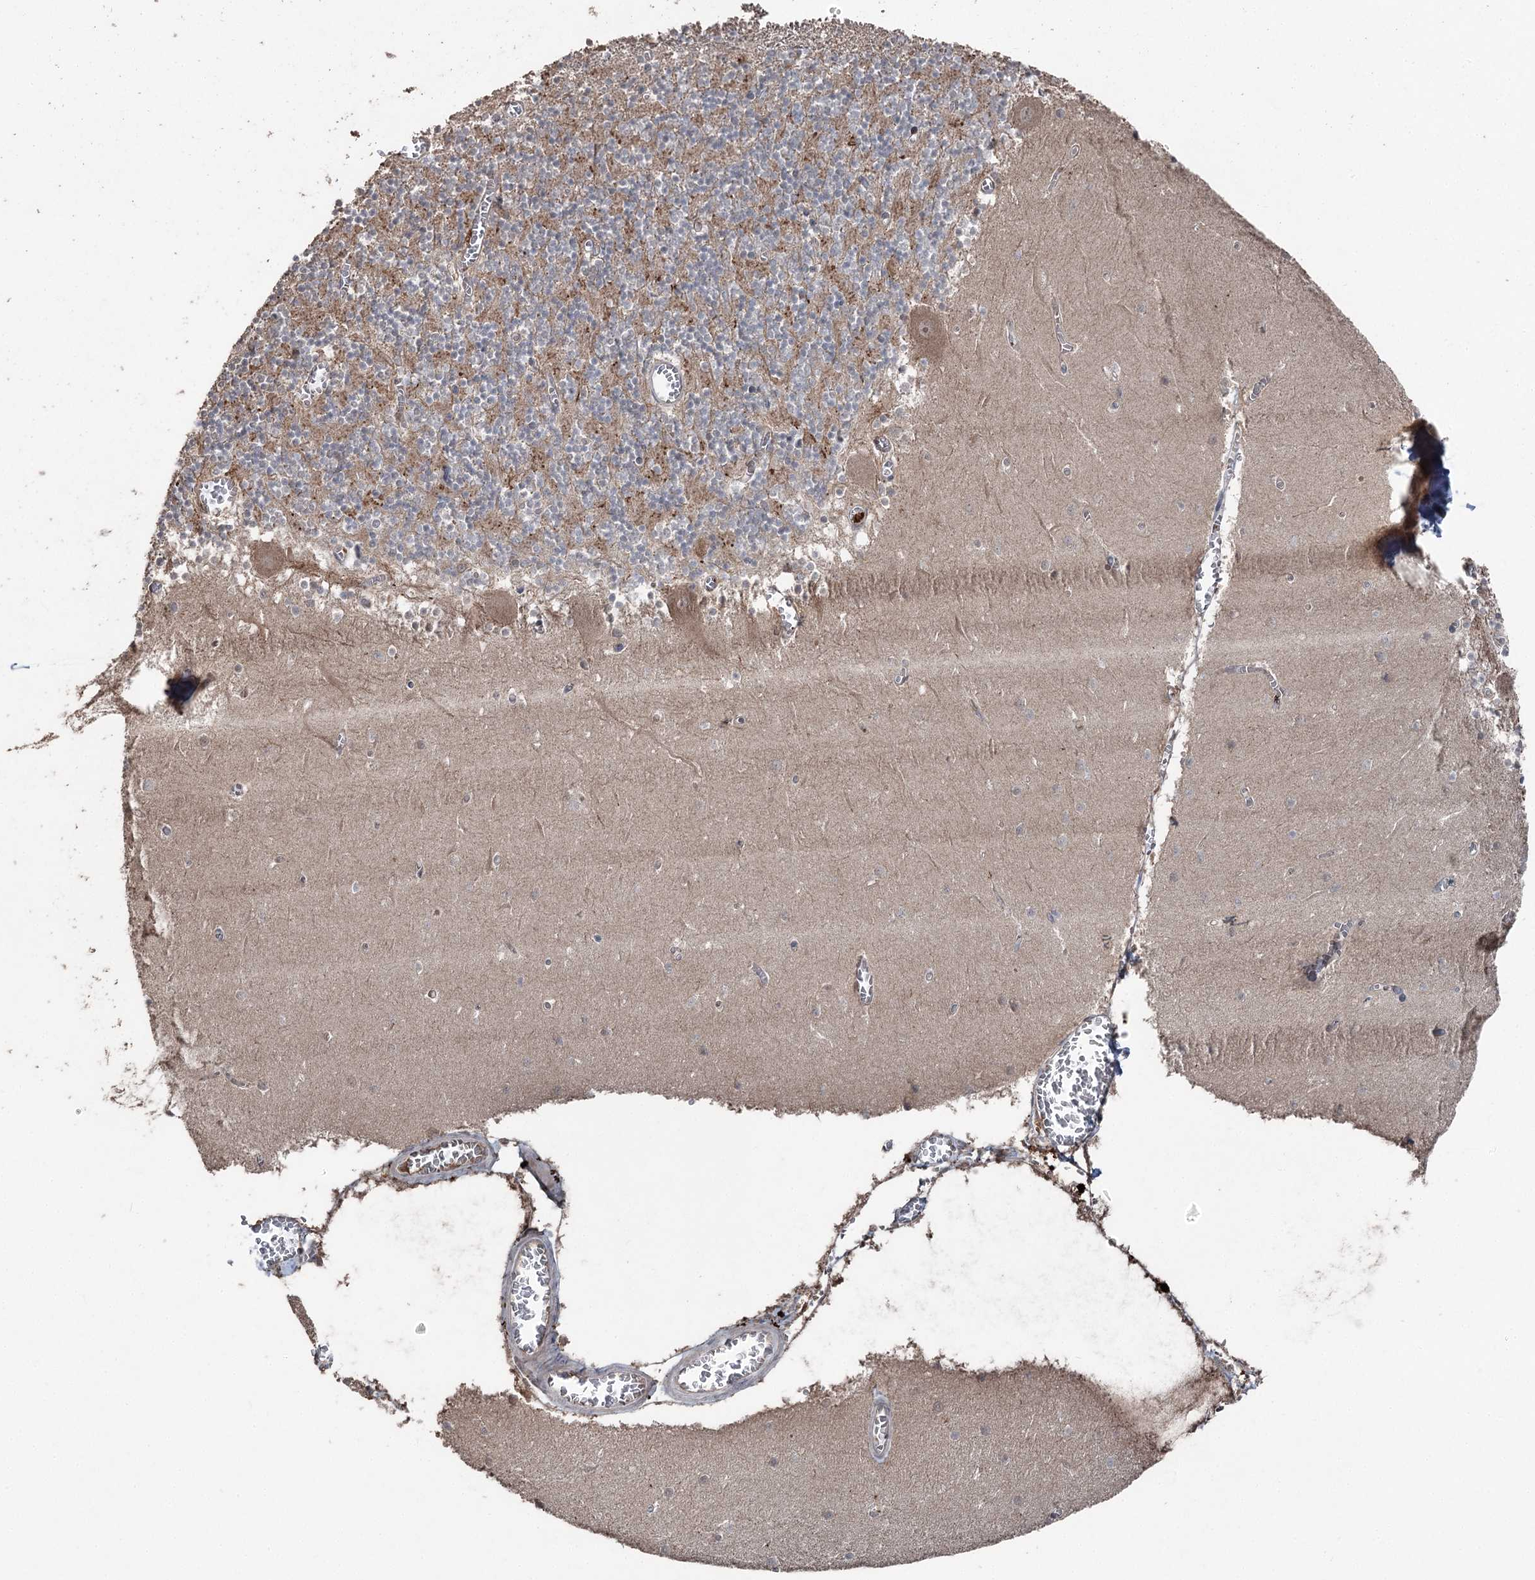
{"staining": {"intensity": "moderate", "quantity": "25%-75%", "location": "cytoplasmic/membranous"}, "tissue": "cerebellum", "cell_type": "Cells in granular layer", "image_type": "normal", "snomed": [{"axis": "morphology", "description": "Normal tissue, NOS"}, {"axis": "topography", "description": "Cerebellum"}], "caption": "A medium amount of moderate cytoplasmic/membranous staining is present in about 25%-75% of cells in granular layer in normal cerebellum. (IHC, brightfield microscopy, high magnification).", "gene": "MAPK8IP2", "patient": {"sex": "female", "age": 28}}